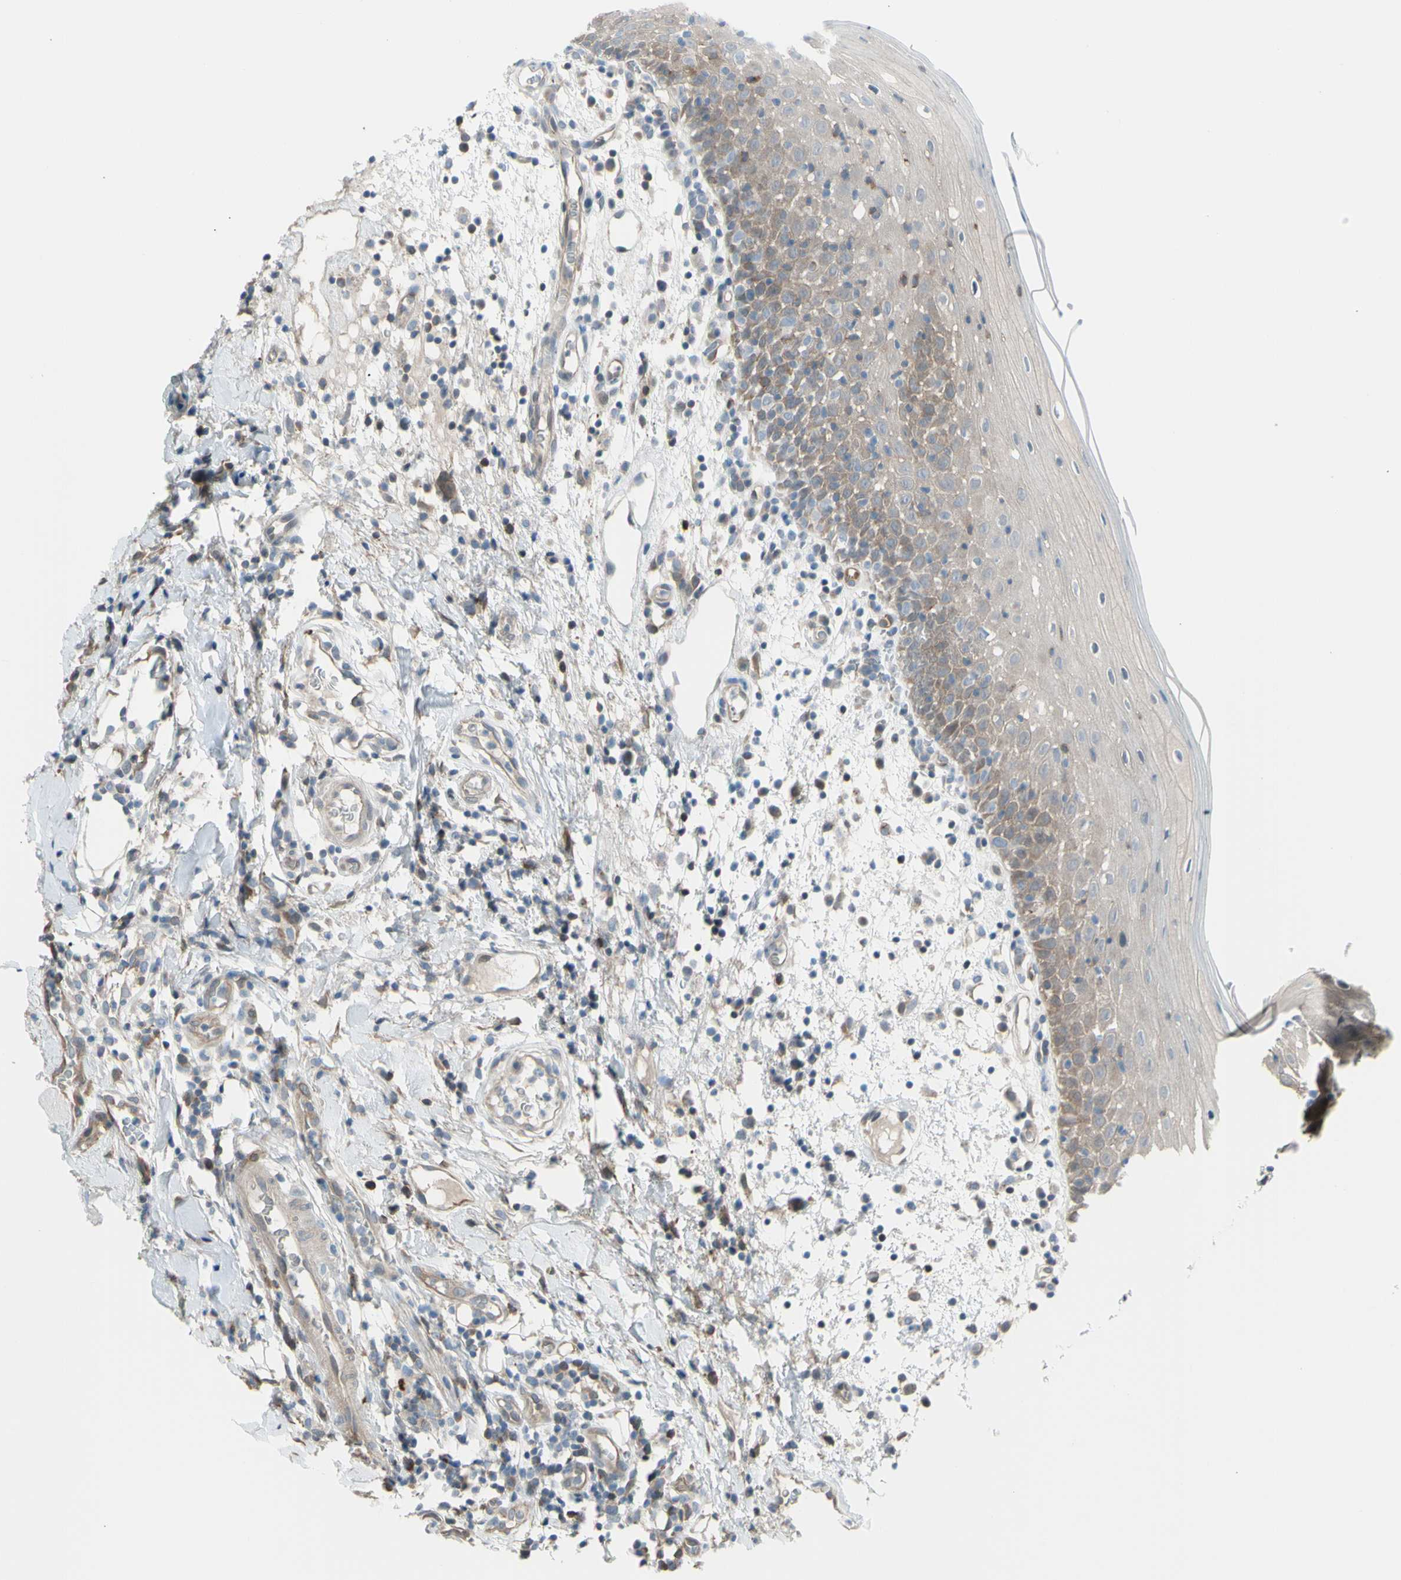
{"staining": {"intensity": "weak", "quantity": ">75%", "location": "cytoplasmic/membranous"}, "tissue": "oral mucosa", "cell_type": "Squamous epithelial cells", "image_type": "normal", "snomed": [{"axis": "morphology", "description": "Normal tissue, NOS"}, {"axis": "morphology", "description": "Squamous cell carcinoma, NOS"}, {"axis": "topography", "description": "Skeletal muscle"}, {"axis": "topography", "description": "Oral tissue"}], "caption": "Protein expression by immunohistochemistry shows weak cytoplasmic/membranous staining in approximately >75% of squamous epithelial cells in unremarkable oral mucosa. Using DAB (3,3'-diaminobenzidine) (brown) and hematoxylin (blue) stains, captured at high magnification using brightfield microscopy.", "gene": "YWHAQ", "patient": {"sex": "male", "age": 71}}